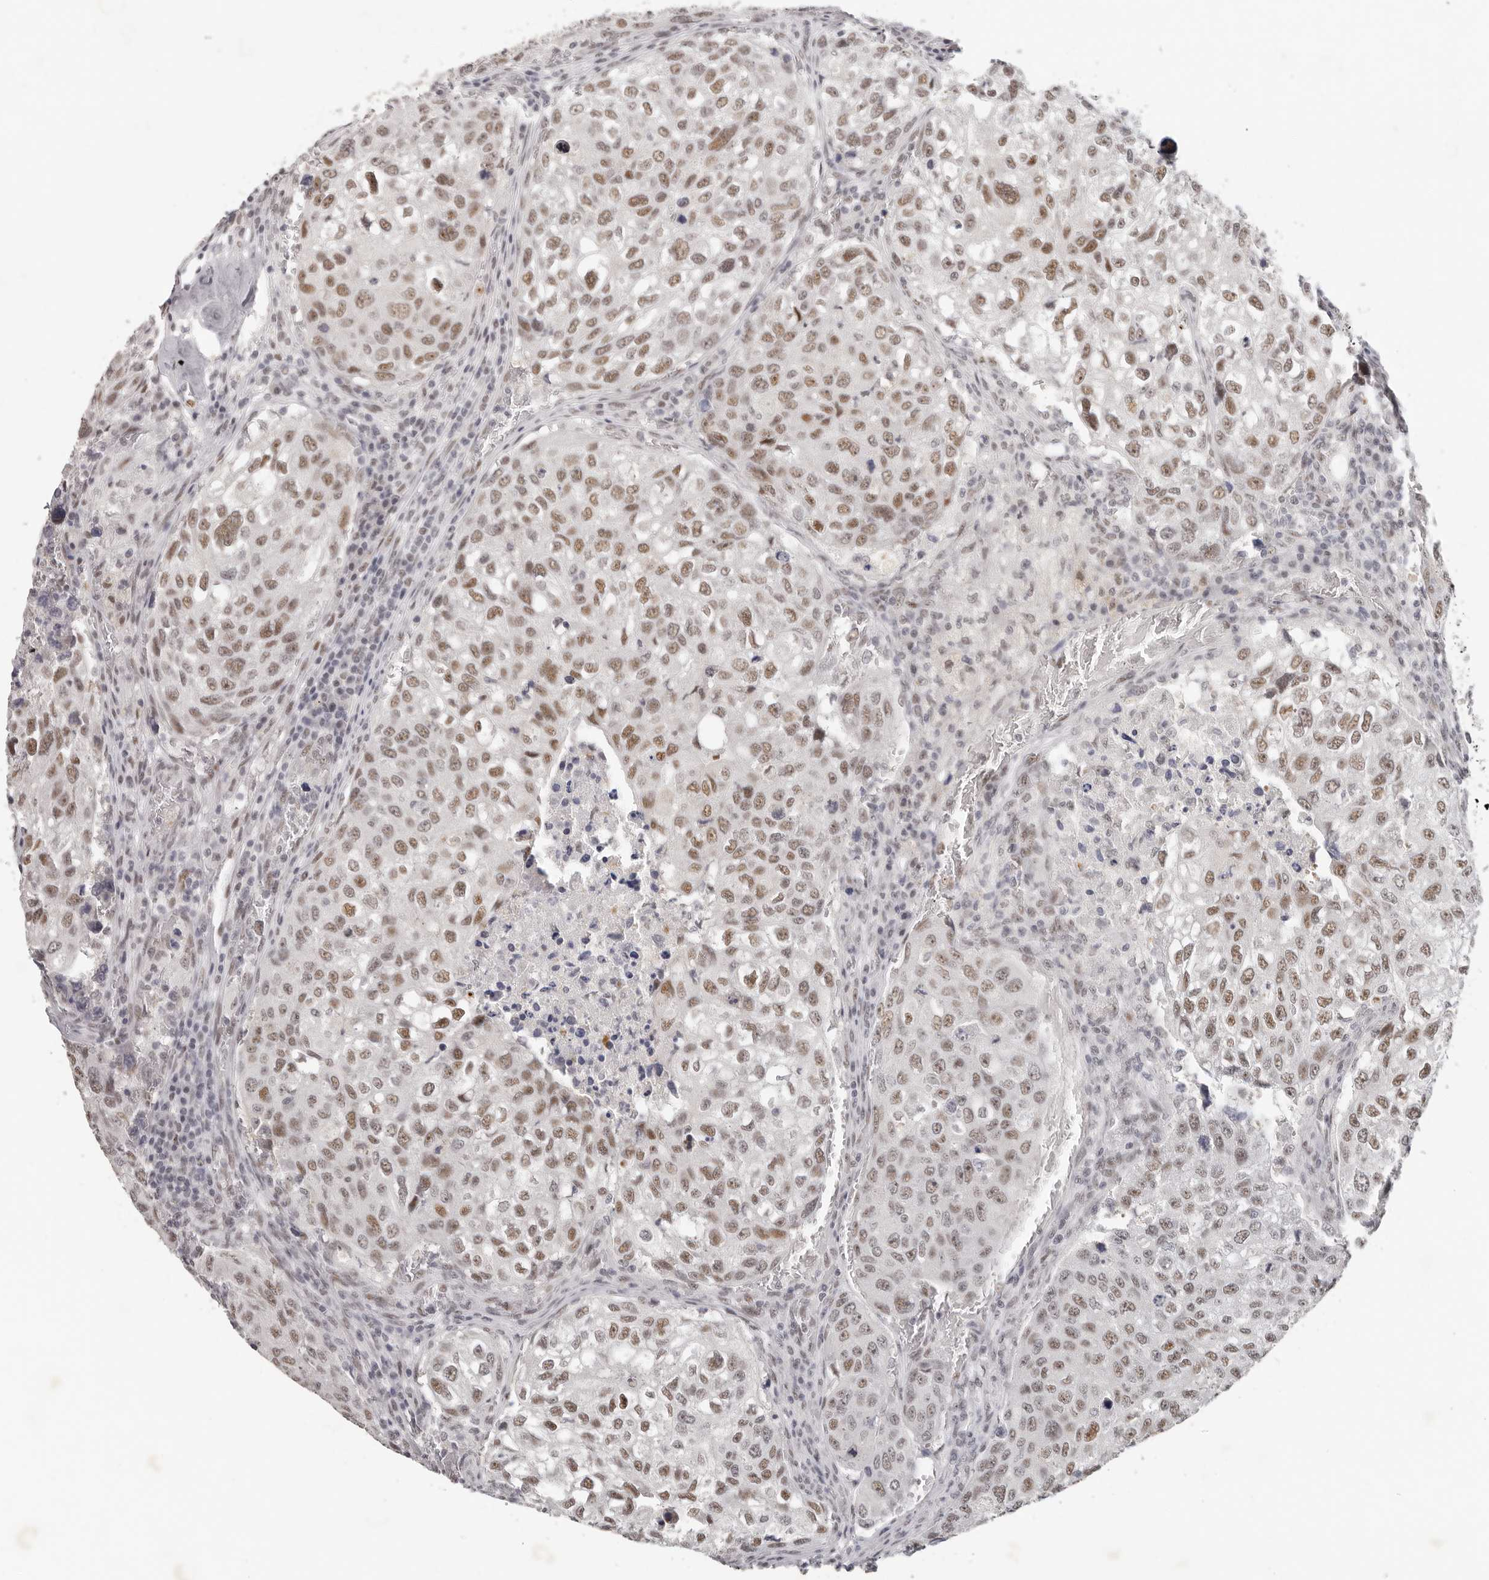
{"staining": {"intensity": "moderate", "quantity": ">75%", "location": "nuclear"}, "tissue": "urothelial cancer", "cell_type": "Tumor cells", "image_type": "cancer", "snomed": [{"axis": "morphology", "description": "Urothelial carcinoma, High grade"}, {"axis": "topography", "description": "Lymph node"}, {"axis": "topography", "description": "Urinary bladder"}], "caption": "High-grade urothelial carcinoma was stained to show a protein in brown. There is medium levels of moderate nuclear staining in about >75% of tumor cells.", "gene": "LARP7", "patient": {"sex": "male", "age": 51}}